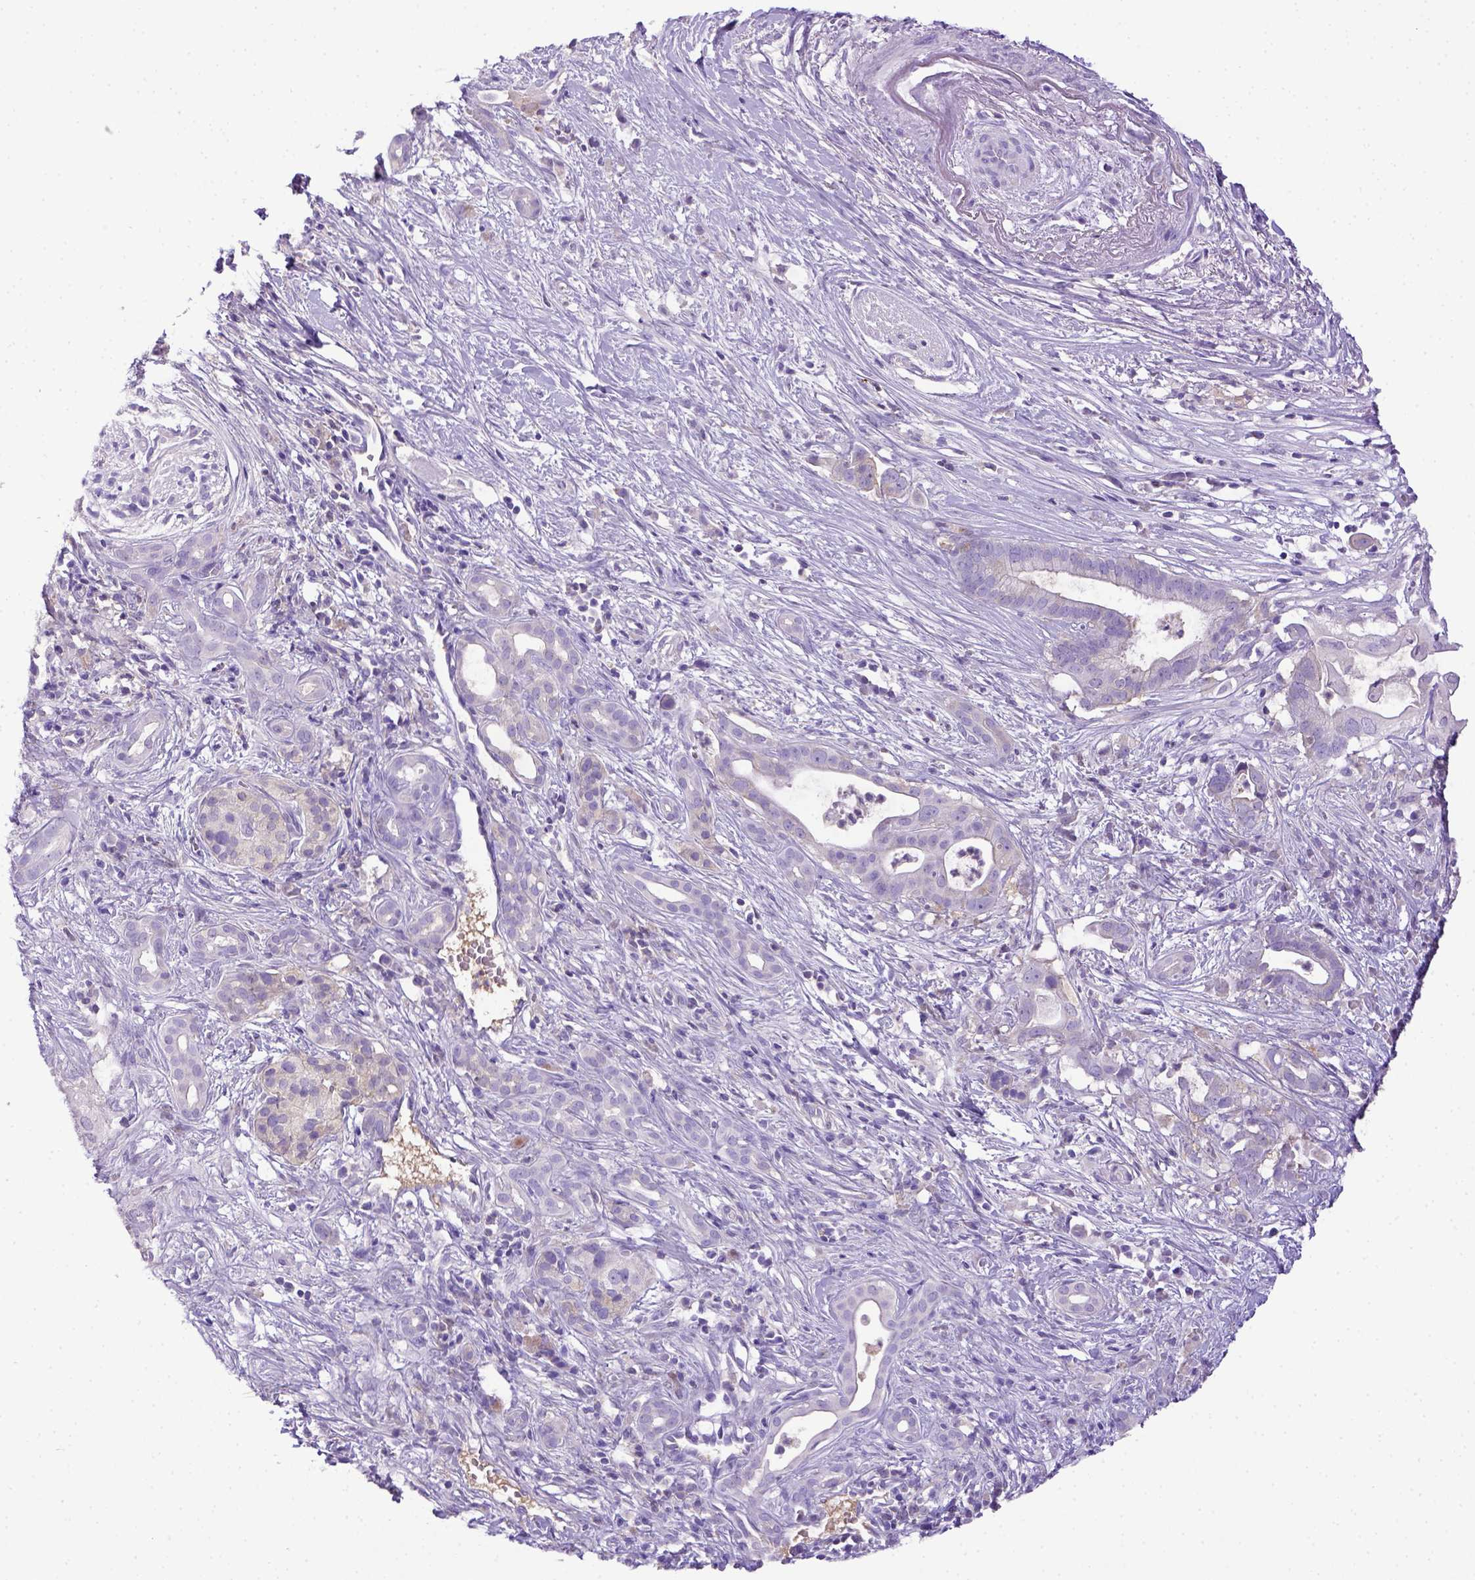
{"staining": {"intensity": "negative", "quantity": "none", "location": "none"}, "tissue": "pancreatic cancer", "cell_type": "Tumor cells", "image_type": "cancer", "snomed": [{"axis": "morphology", "description": "Adenocarcinoma, NOS"}, {"axis": "topography", "description": "Pancreas"}], "caption": "Image shows no significant protein staining in tumor cells of pancreatic cancer. (DAB (3,3'-diaminobenzidine) immunohistochemistry with hematoxylin counter stain).", "gene": "ITIH4", "patient": {"sex": "male", "age": 61}}